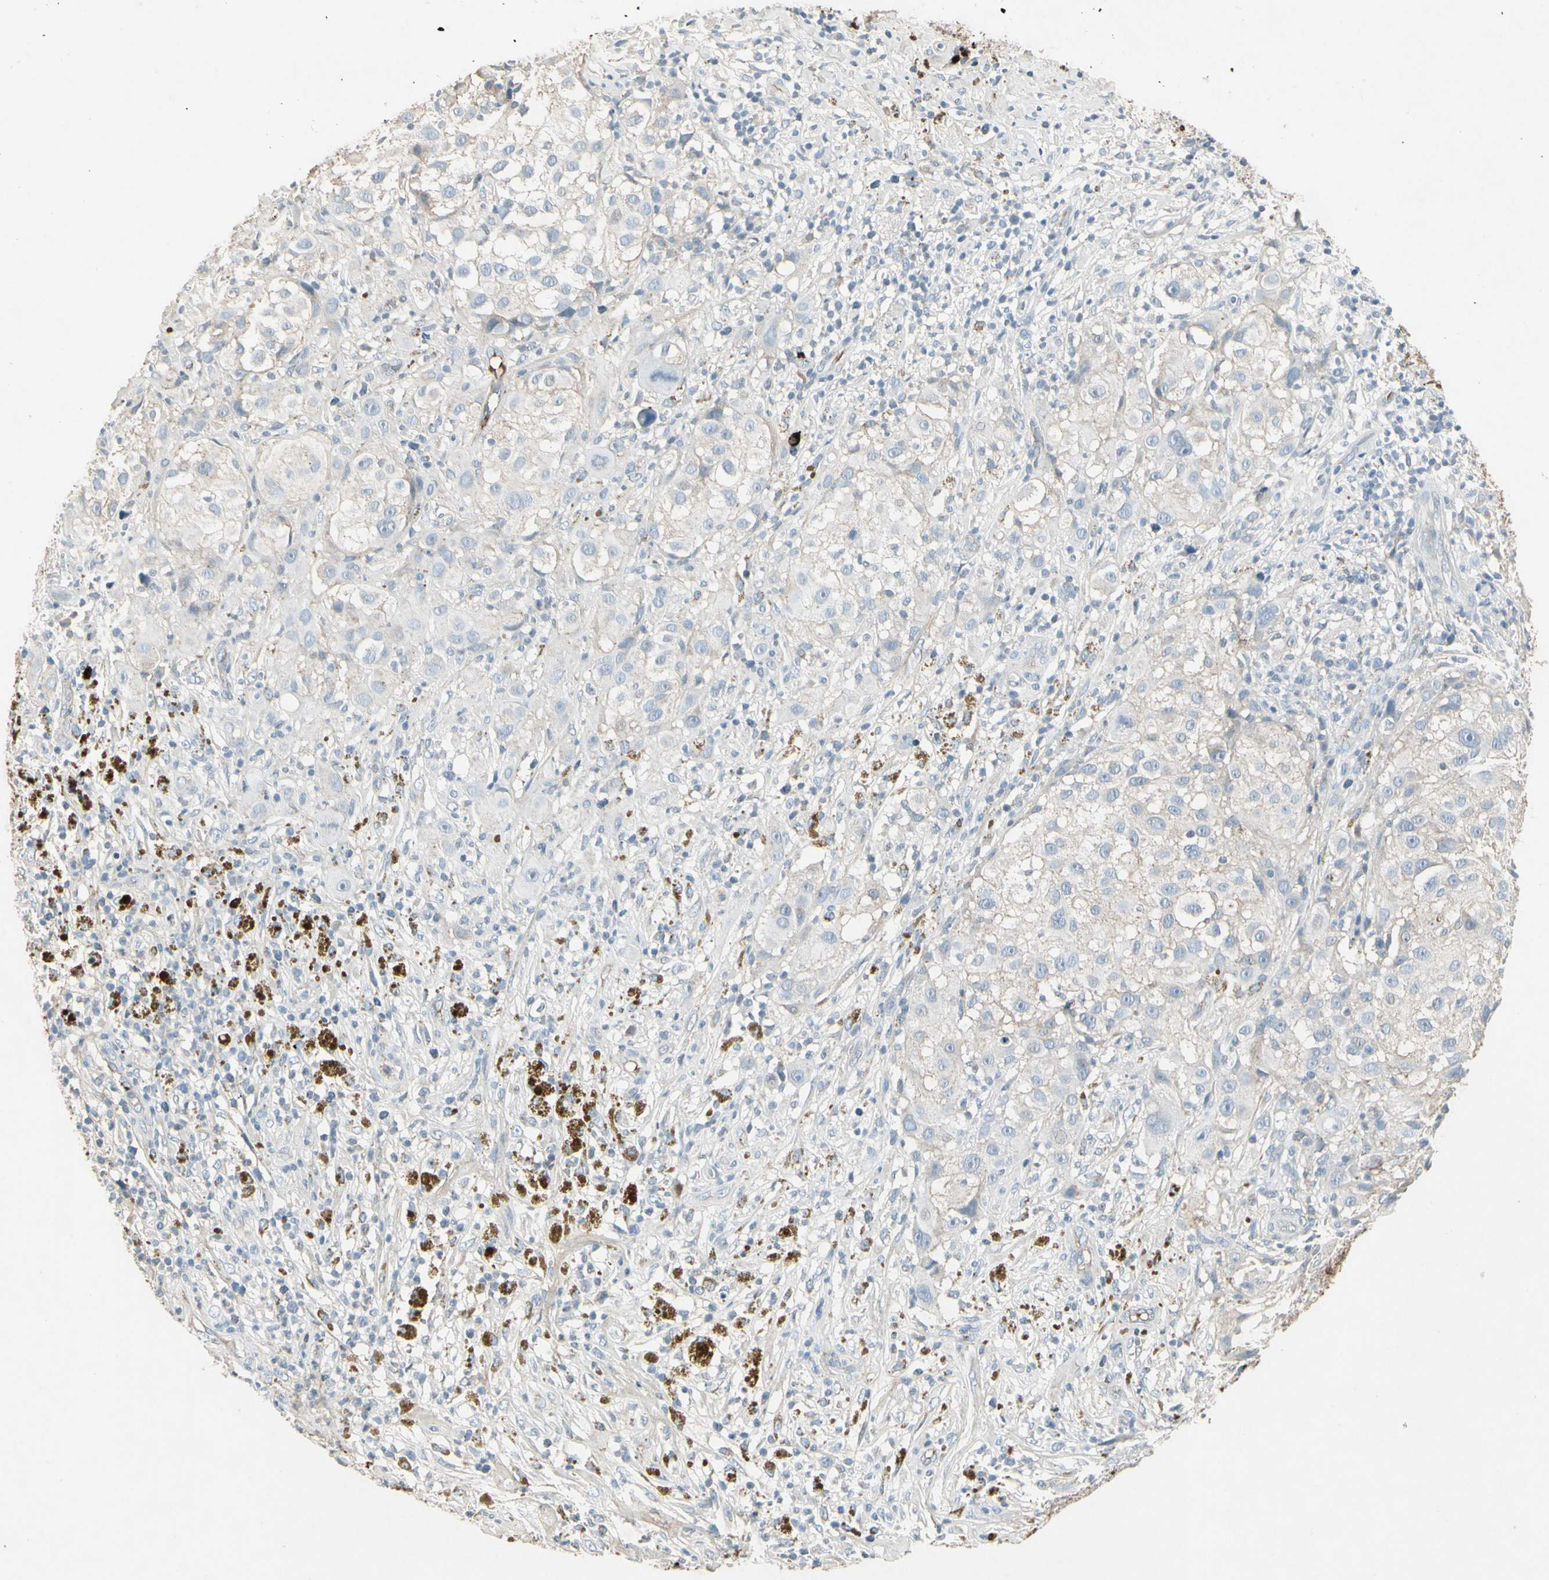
{"staining": {"intensity": "negative", "quantity": "none", "location": "none"}, "tissue": "melanoma", "cell_type": "Tumor cells", "image_type": "cancer", "snomed": [{"axis": "morphology", "description": "Necrosis, NOS"}, {"axis": "morphology", "description": "Malignant melanoma, NOS"}, {"axis": "topography", "description": "Skin"}], "caption": "There is no significant staining in tumor cells of melanoma.", "gene": "IGHM", "patient": {"sex": "female", "age": 87}}